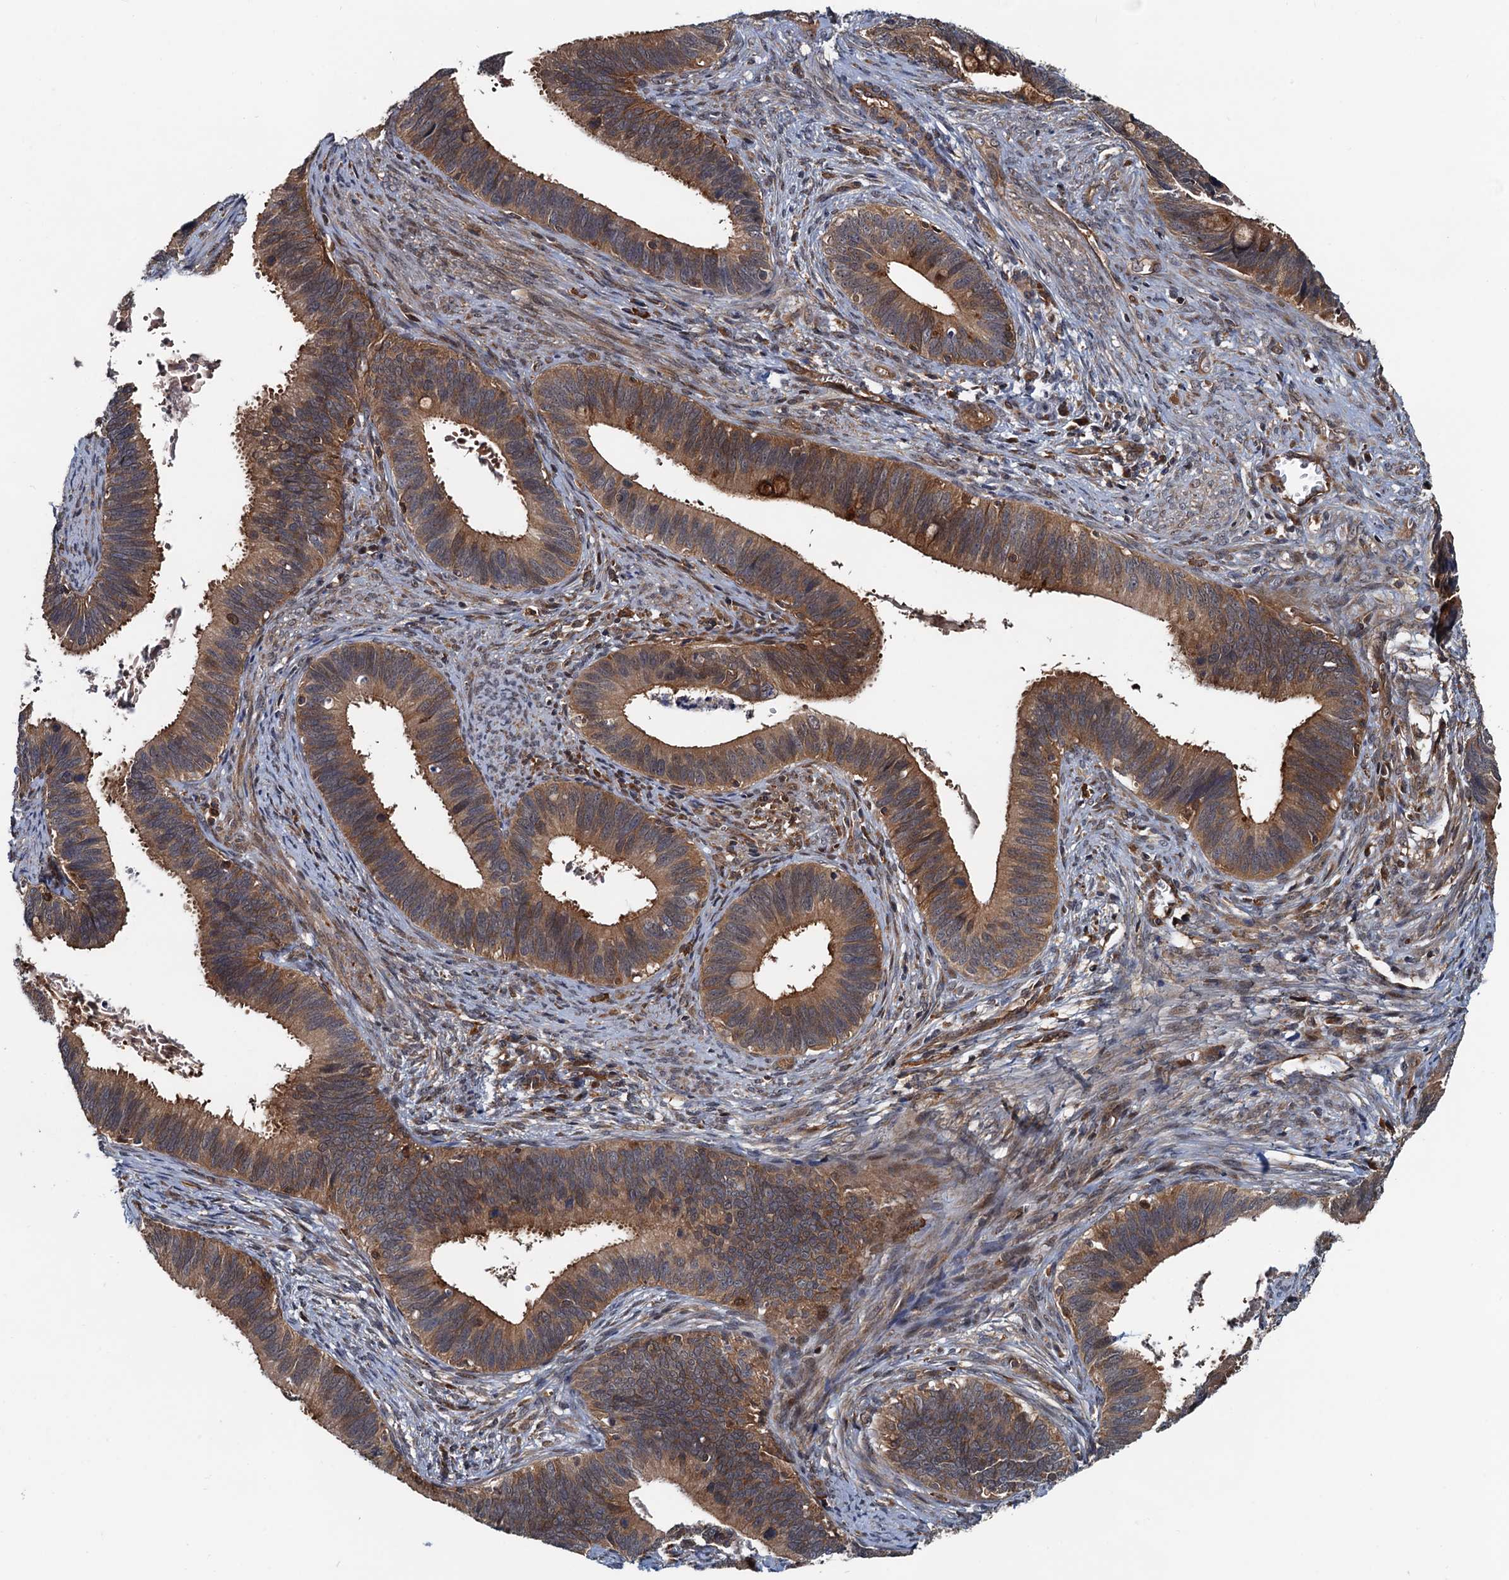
{"staining": {"intensity": "moderate", "quantity": ">75%", "location": "cytoplasmic/membranous"}, "tissue": "cervical cancer", "cell_type": "Tumor cells", "image_type": "cancer", "snomed": [{"axis": "morphology", "description": "Adenocarcinoma, NOS"}, {"axis": "topography", "description": "Cervix"}], "caption": "Cervical cancer stained for a protein reveals moderate cytoplasmic/membranous positivity in tumor cells.", "gene": "AAGAB", "patient": {"sex": "female", "age": 42}}